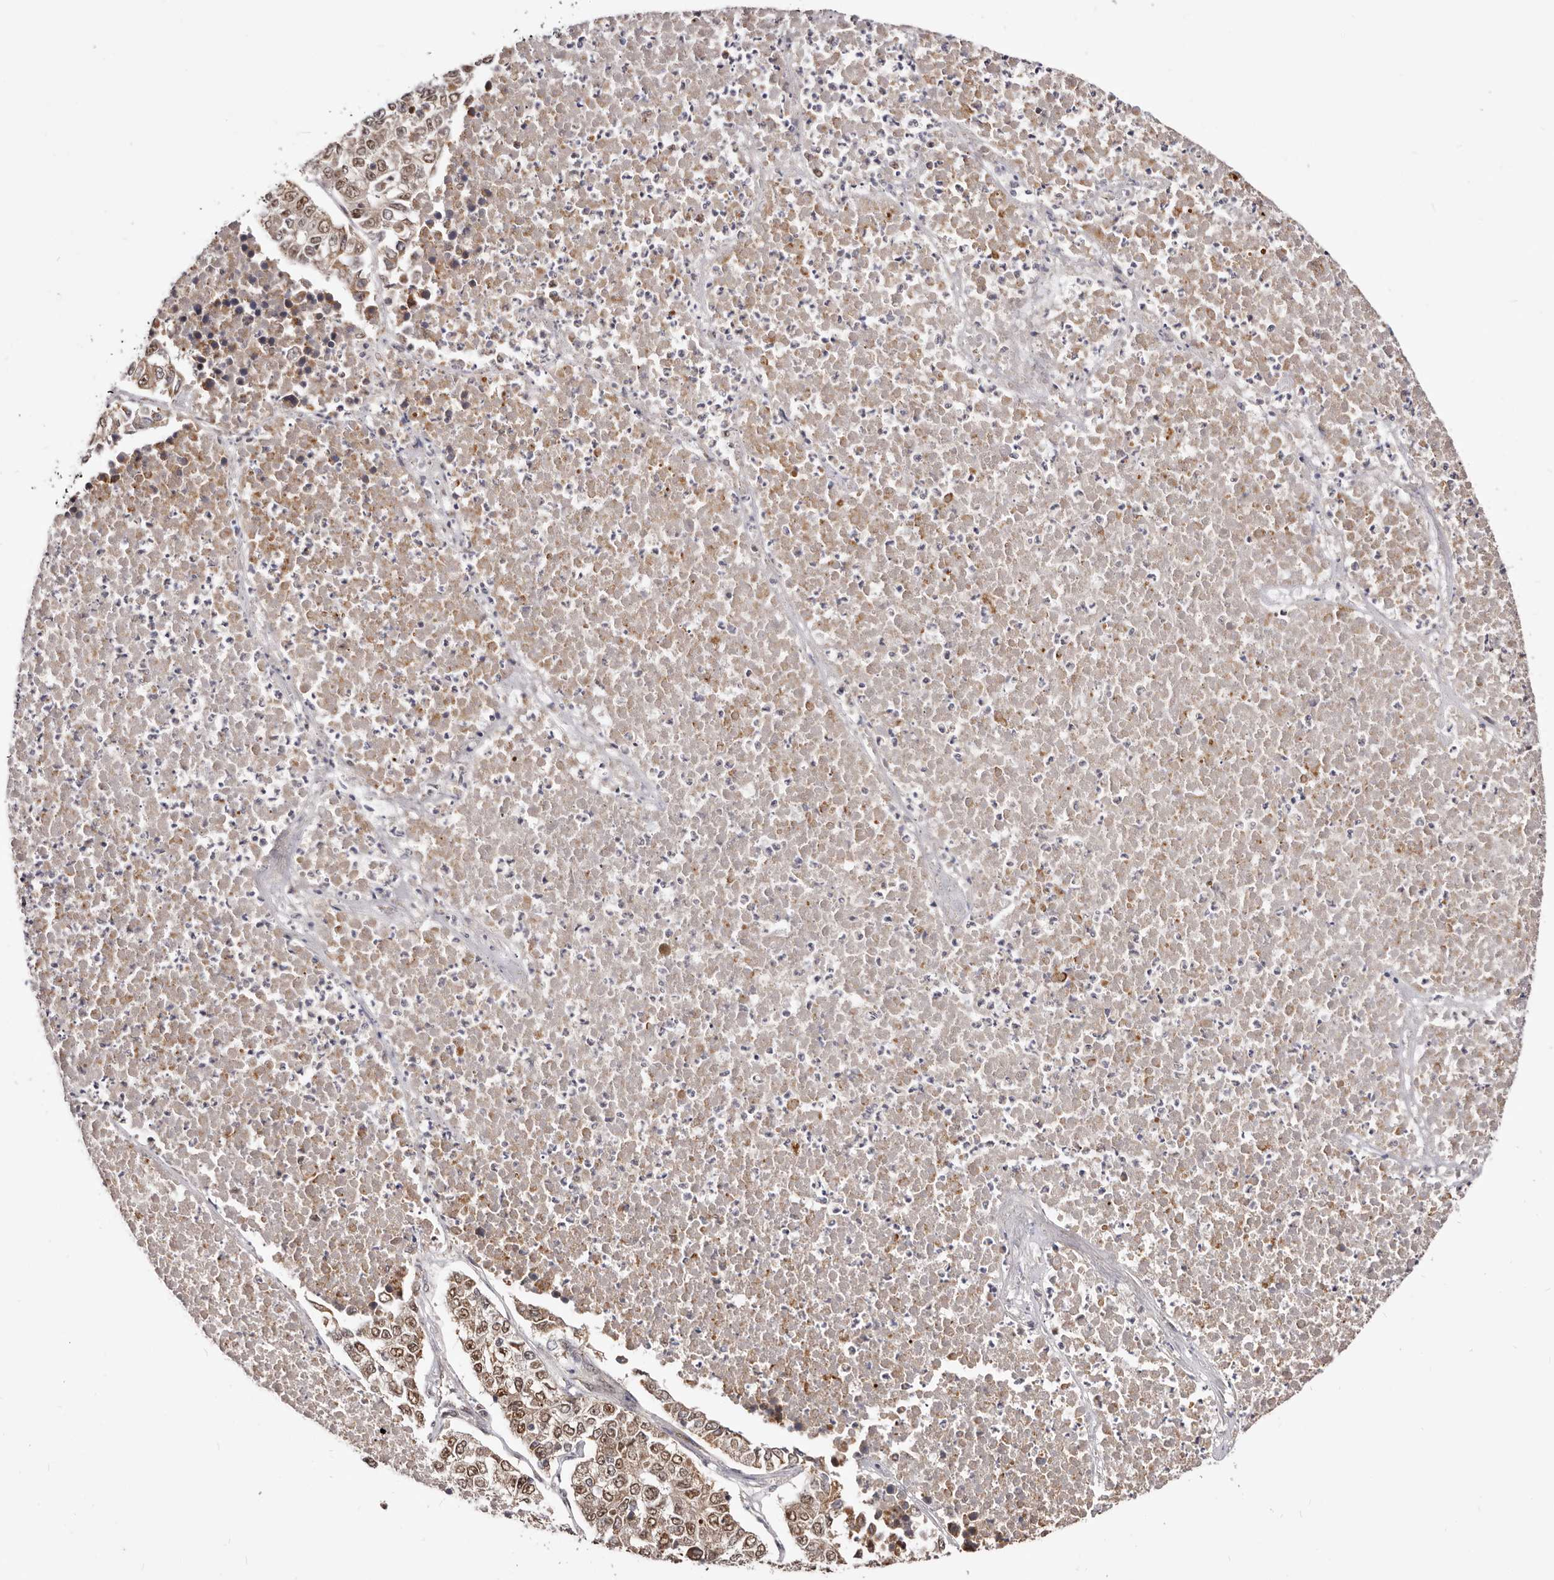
{"staining": {"intensity": "strong", "quantity": "25%-75%", "location": "cytoplasmic/membranous,nuclear"}, "tissue": "lung cancer", "cell_type": "Tumor cells", "image_type": "cancer", "snomed": [{"axis": "morphology", "description": "Adenocarcinoma, NOS"}, {"axis": "topography", "description": "Lung"}], "caption": "There is high levels of strong cytoplasmic/membranous and nuclear positivity in tumor cells of lung cancer (adenocarcinoma), as demonstrated by immunohistochemical staining (brown color).", "gene": "SEC14L1", "patient": {"sex": "male", "age": 49}}